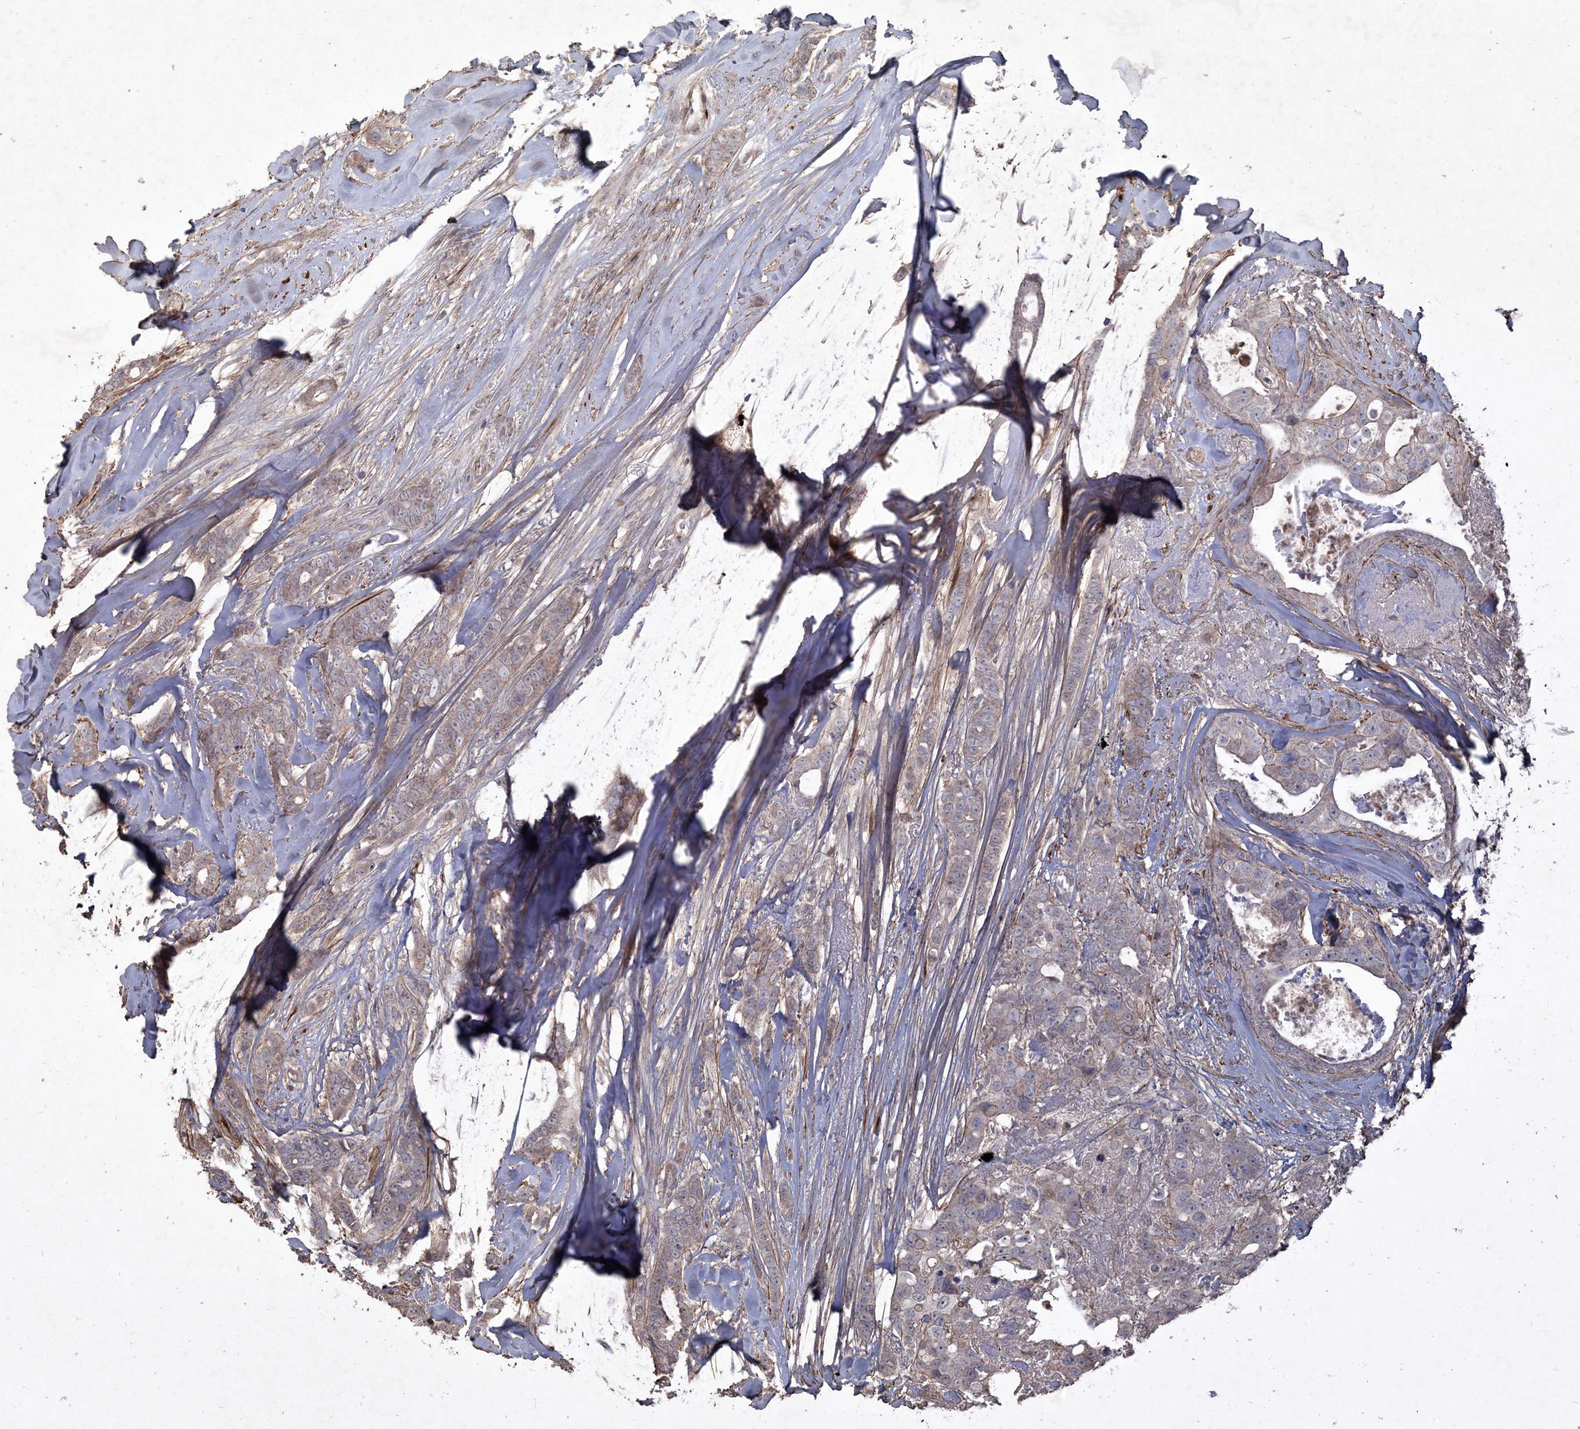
{"staining": {"intensity": "weak", "quantity": "25%-75%", "location": "cytoplasmic/membranous"}, "tissue": "breast cancer", "cell_type": "Tumor cells", "image_type": "cancer", "snomed": [{"axis": "morphology", "description": "Lobular carcinoma"}, {"axis": "topography", "description": "Breast"}], "caption": "Protein analysis of lobular carcinoma (breast) tissue shows weak cytoplasmic/membranous expression in approximately 25%-75% of tumor cells. Ihc stains the protein of interest in brown and the nuclei are stained blue.", "gene": "PRRT3", "patient": {"sex": "female", "age": 51}}